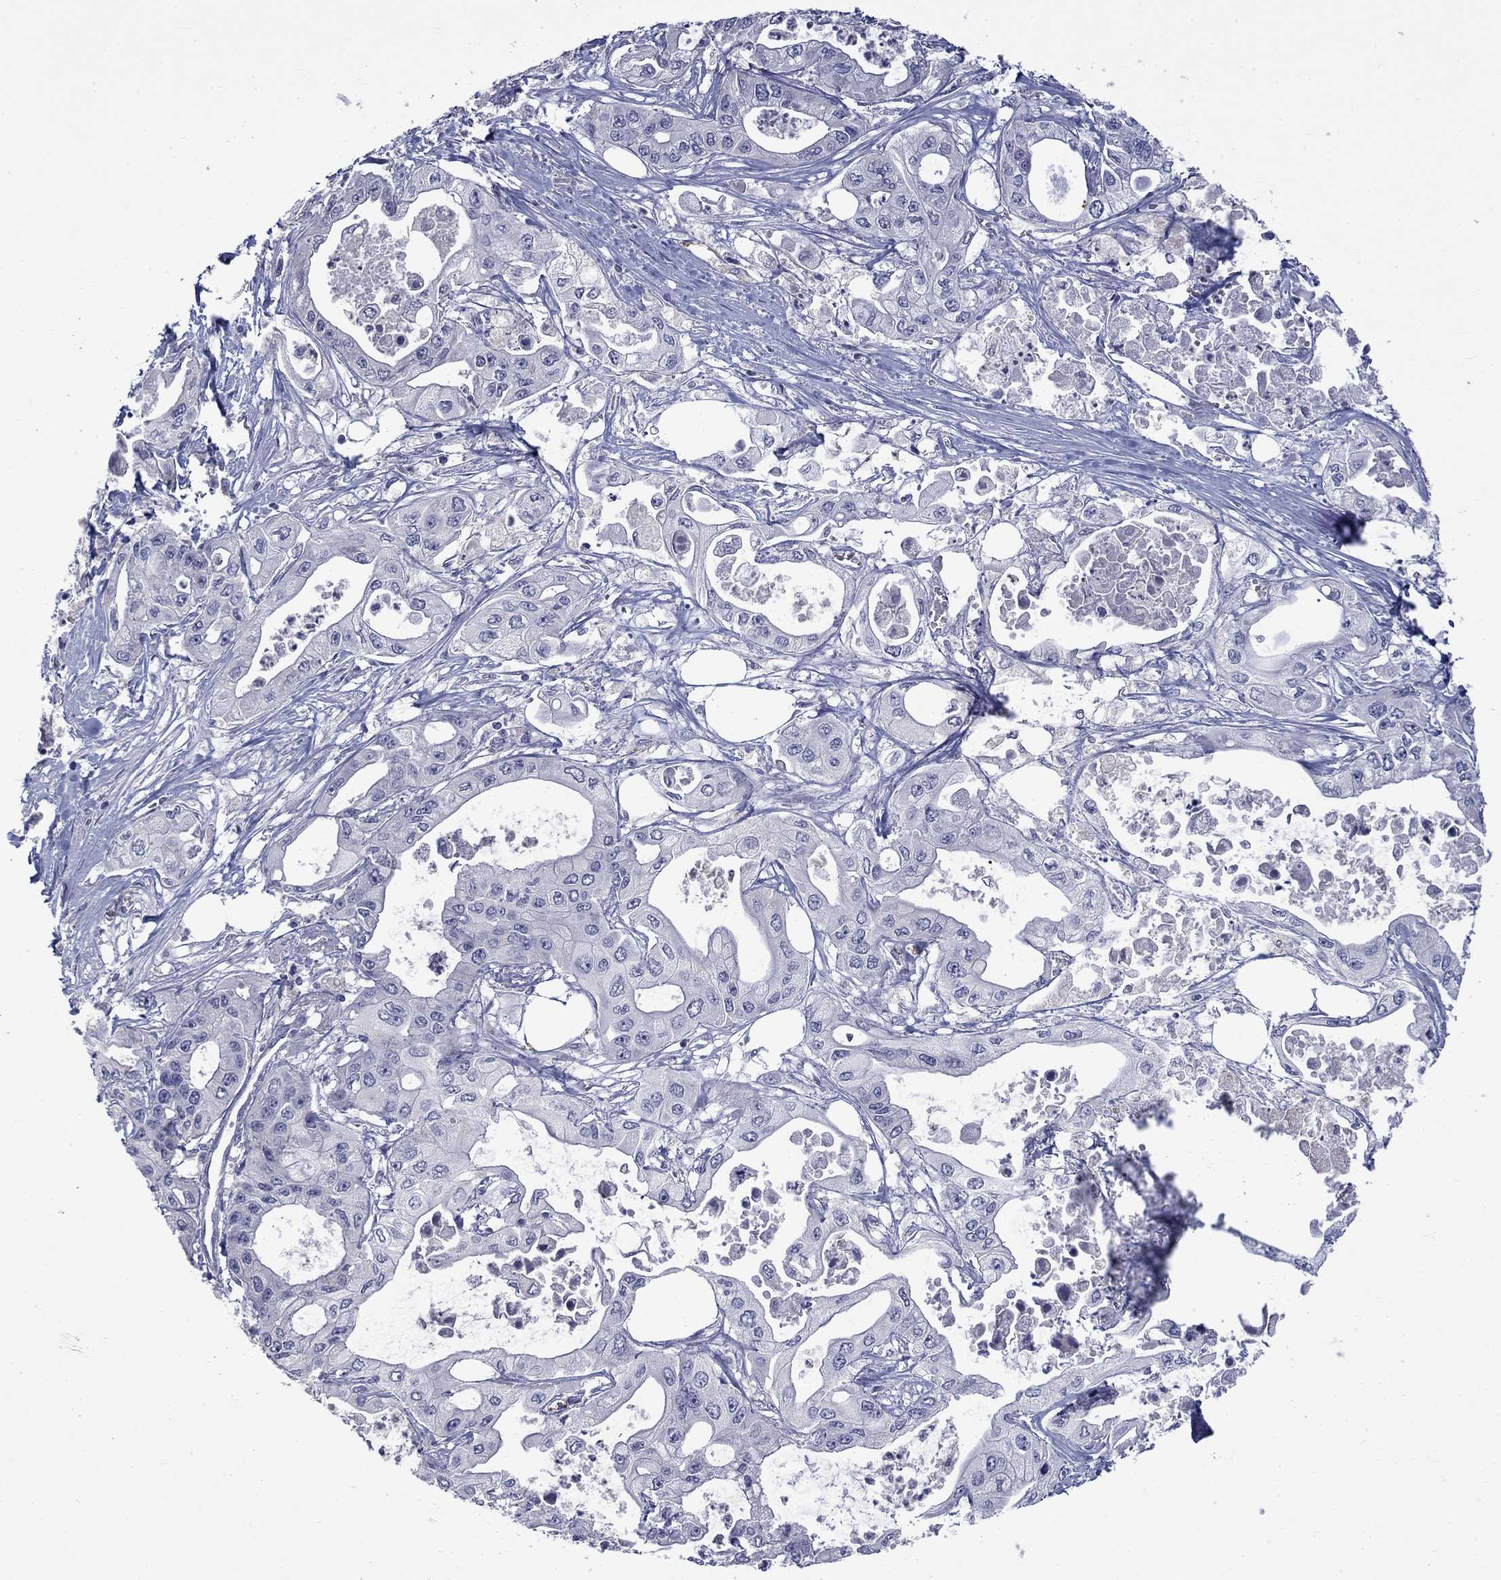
{"staining": {"intensity": "negative", "quantity": "none", "location": "none"}, "tissue": "pancreatic cancer", "cell_type": "Tumor cells", "image_type": "cancer", "snomed": [{"axis": "morphology", "description": "Adenocarcinoma, NOS"}, {"axis": "topography", "description": "Pancreas"}], "caption": "Tumor cells show no significant protein expression in pancreatic adenocarcinoma. The staining is performed using DAB brown chromogen with nuclei counter-stained in using hematoxylin.", "gene": "PLEK", "patient": {"sex": "male", "age": 70}}